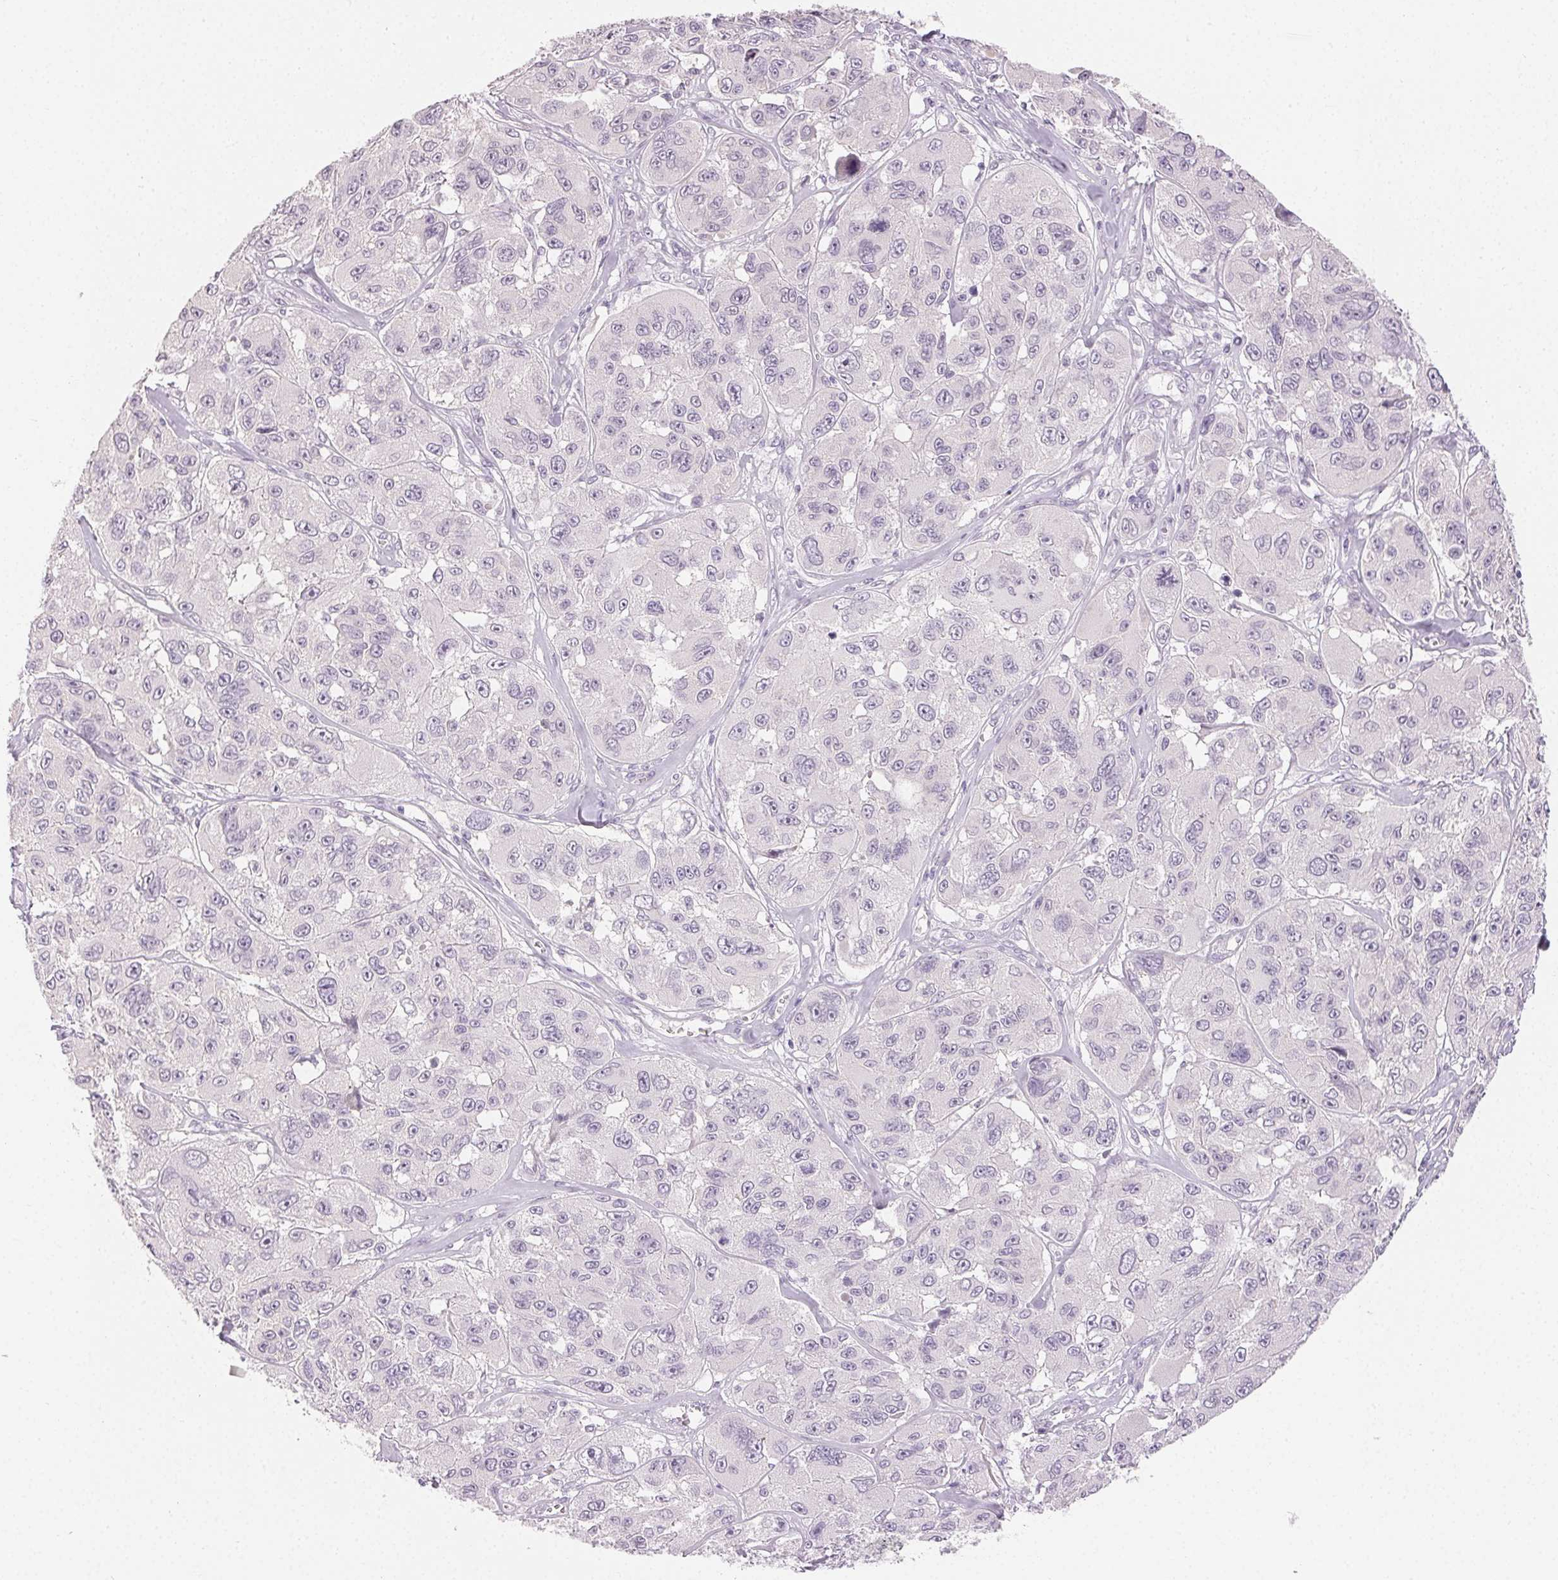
{"staining": {"intensity": "negative", "quantity": "none", "location": "none"}, "tissue": "melanoma", "cell_type": "Tumor cells", "image_type": "cancer", "snomed": [{"axis": "morphology", "description": "Malignant melanoma, NOS"}, {"axis": "topography", "description": "Skin"}], "caption": "Malignant melanoma was stained to show a protein in brown. There is no significant expression in tumor cells.", "gene": "SFTPD", "patient": {"sex": "female", "age": 66}}